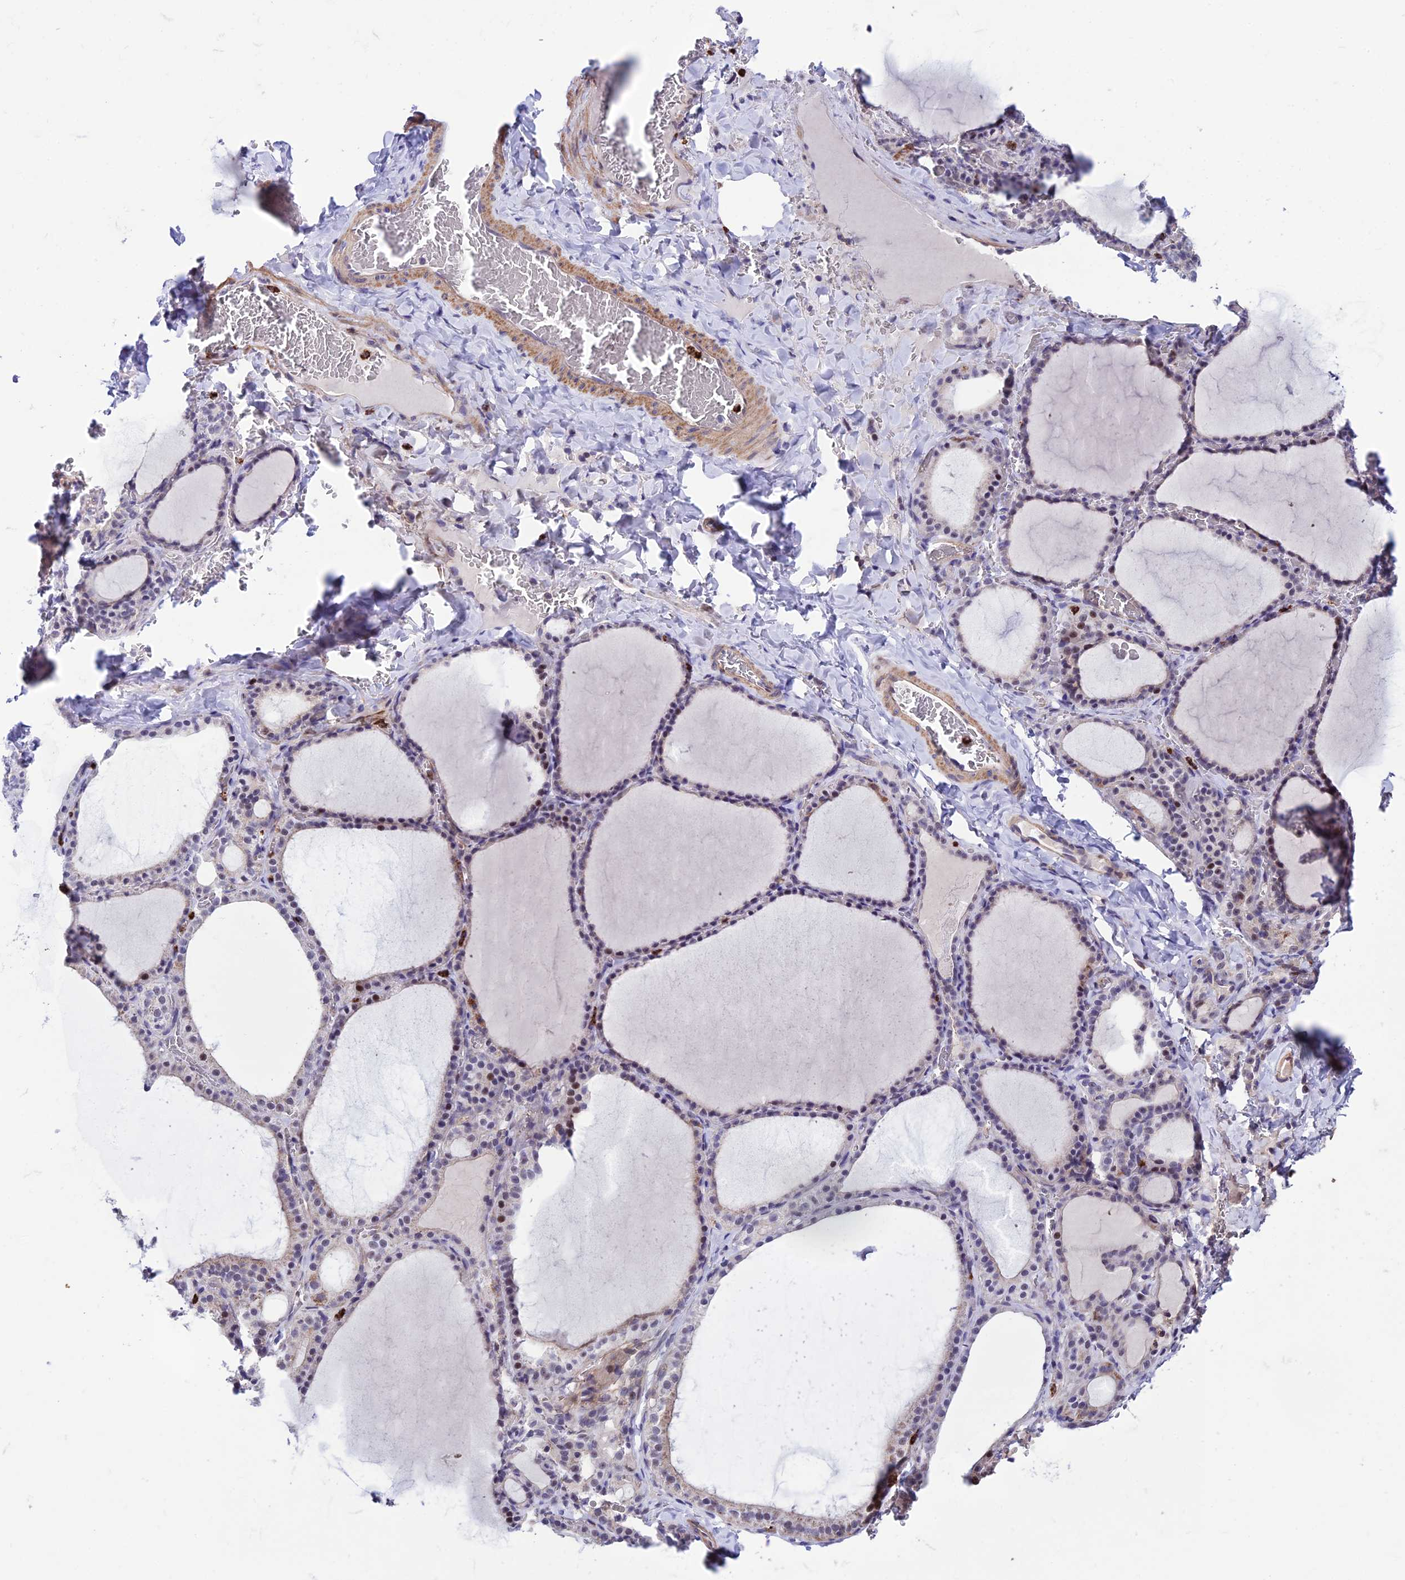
{"staining": {"intensity": "weak", "quantity": "<25%", "location": "nuclear"}, "tissue": "thyroid gland", "cell_type": "Glandular cells", "image_type": "normal", "snomed": [{"axis": "morphology", "description": "Normal tissue, NOS"}, {"axis": "topography", "description": "Thyroid gland"}], "caption": "This micrograph is of benign thyroid gland stained with immunohistochemistry (IHC) to label a protein in brown with the nuclei are counter-stained blue. There is no expression in glandular cells.", "gene": "COL6A6", "patient": {"sex": "female", "age": 39}}